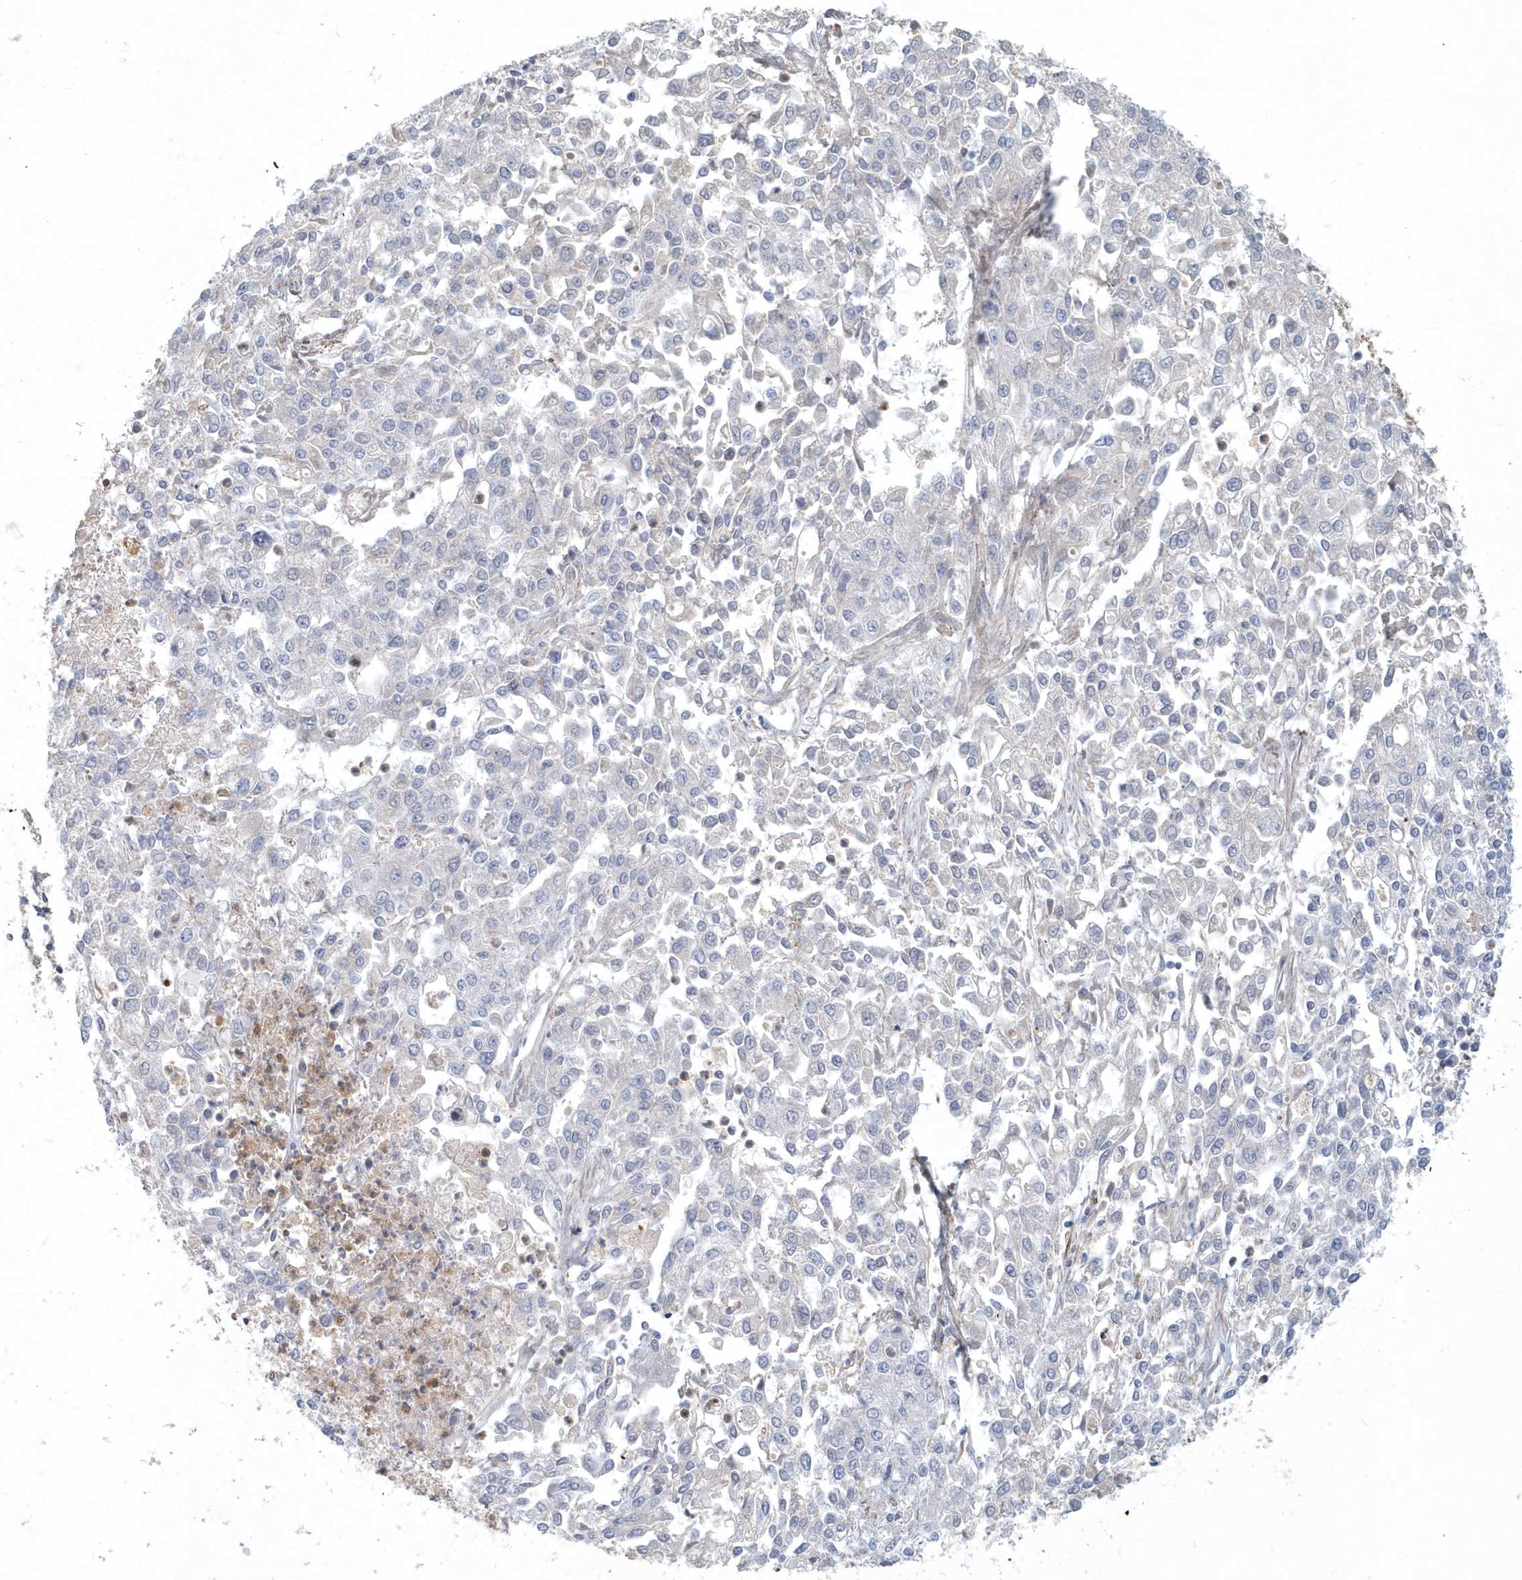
{"staining": {"intensity": "negative", "quantity": "none", "location": "none"}, "tissue": "endometrial cancer", "cell_type": "Tumor cells", "image_type": "cancer", "snomed": [{"axis": "morphology", "description": "Adenocarcinoma, NOS"}, {"axis": "topography", "description": "Endometrium"}], "caption": "Endometrial cancer was stained to show a protein in brown. There is no significant expression in tumor cells.", "gene": "ARHGEF38", "patient": {"sex": "female", "age": 49}}